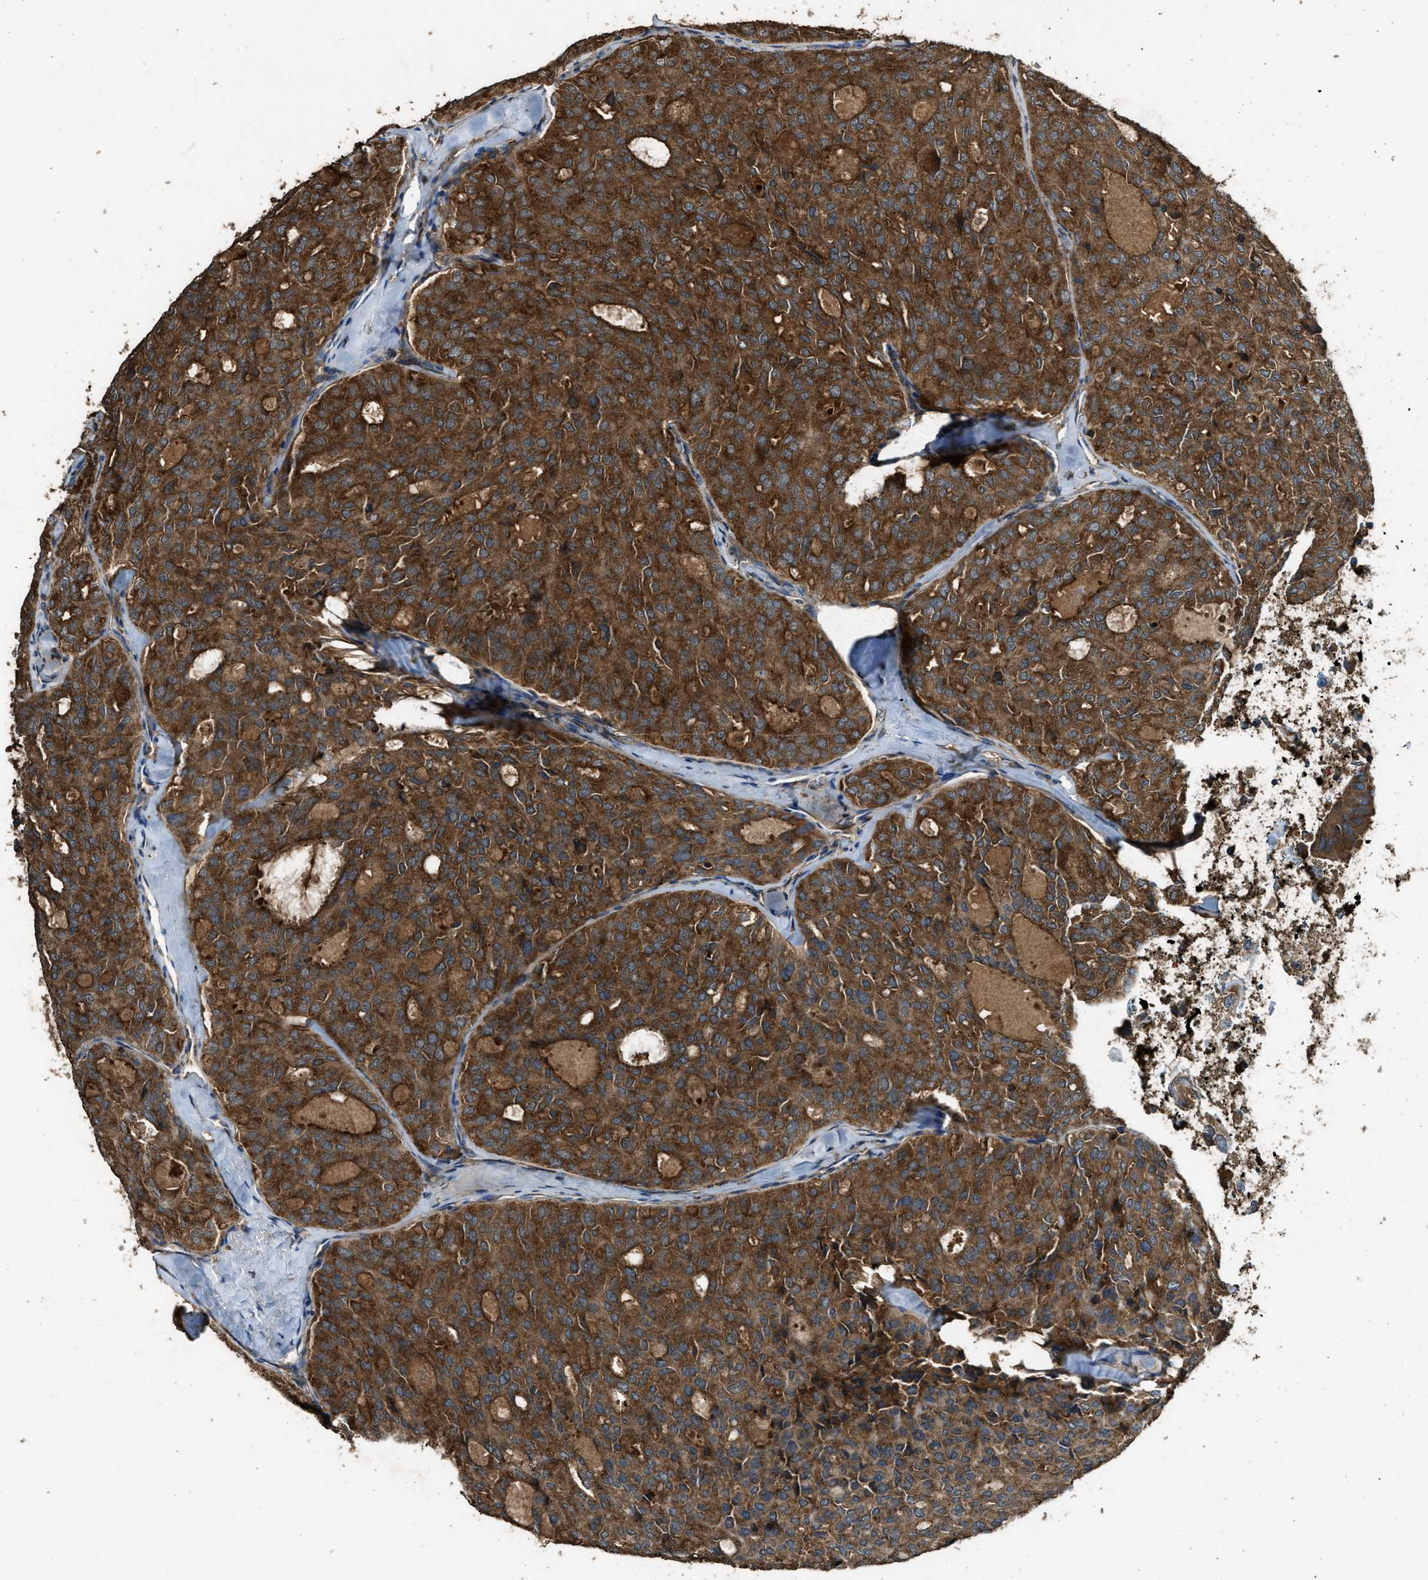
{"staining": {"intensity": "strong", "quantity": ">75%", "location": "cytoplasmic/membranous"}, "tissue": "thyroid cancer", "cell_type": "Tumor cells", "image_type": "cancer", "snomed": [{"axis": "morphology", "description": "Follicular adenoma carcinoma, NOS"}, {"axis": "topography", "description": "Thyroid gland"}], "caption": "The photomicrograph reveals immunohistochemical staining of thyroid follicular adenoma carcinoma. There is strong cytoplasmic/membranous positivity is appreciated in about >75% of tumor cells.", "gene": "MAP3K8", "patient": {"sex": "male", "age": 75}}